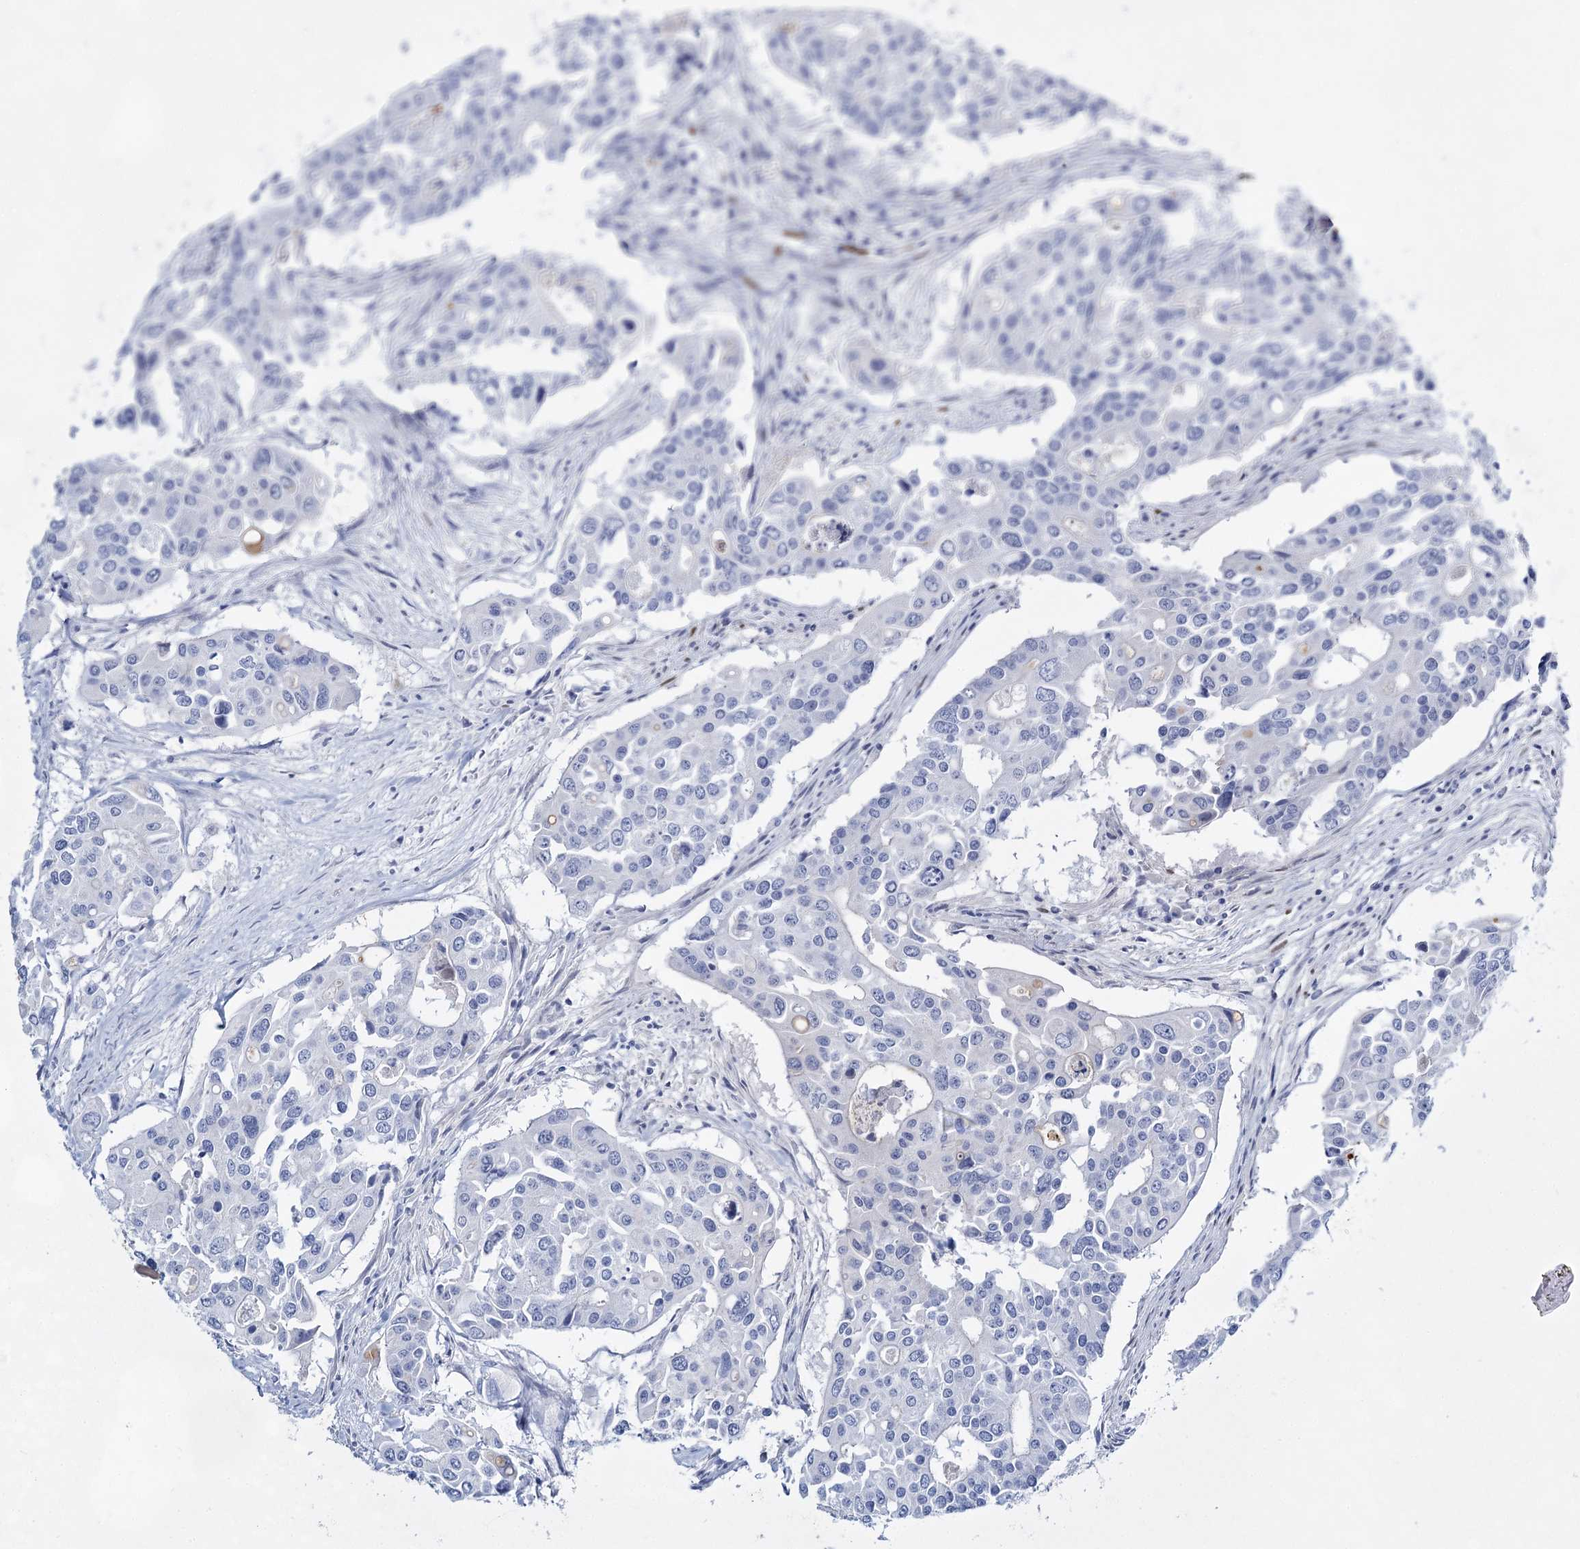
{"staining": {"intensity": "negative", "quantity": "none", "location": "none"}, "tissue": "colorectal cancer", "cell_type": "Tumor cells", "image_type": "cancer", "snomed": [{"axis": "morphology", "description": "Adenocarcinoma, NOS"}, {"axis": "topography", "description": "Colon"}], "caption": "Immunohistochemical staining of colorectal cancer (adenocarcinoma) demonstrates no significant expression in tumor cells.", "gene": "SLC17A2", "patient": {"sex": "male", "age": 77}}